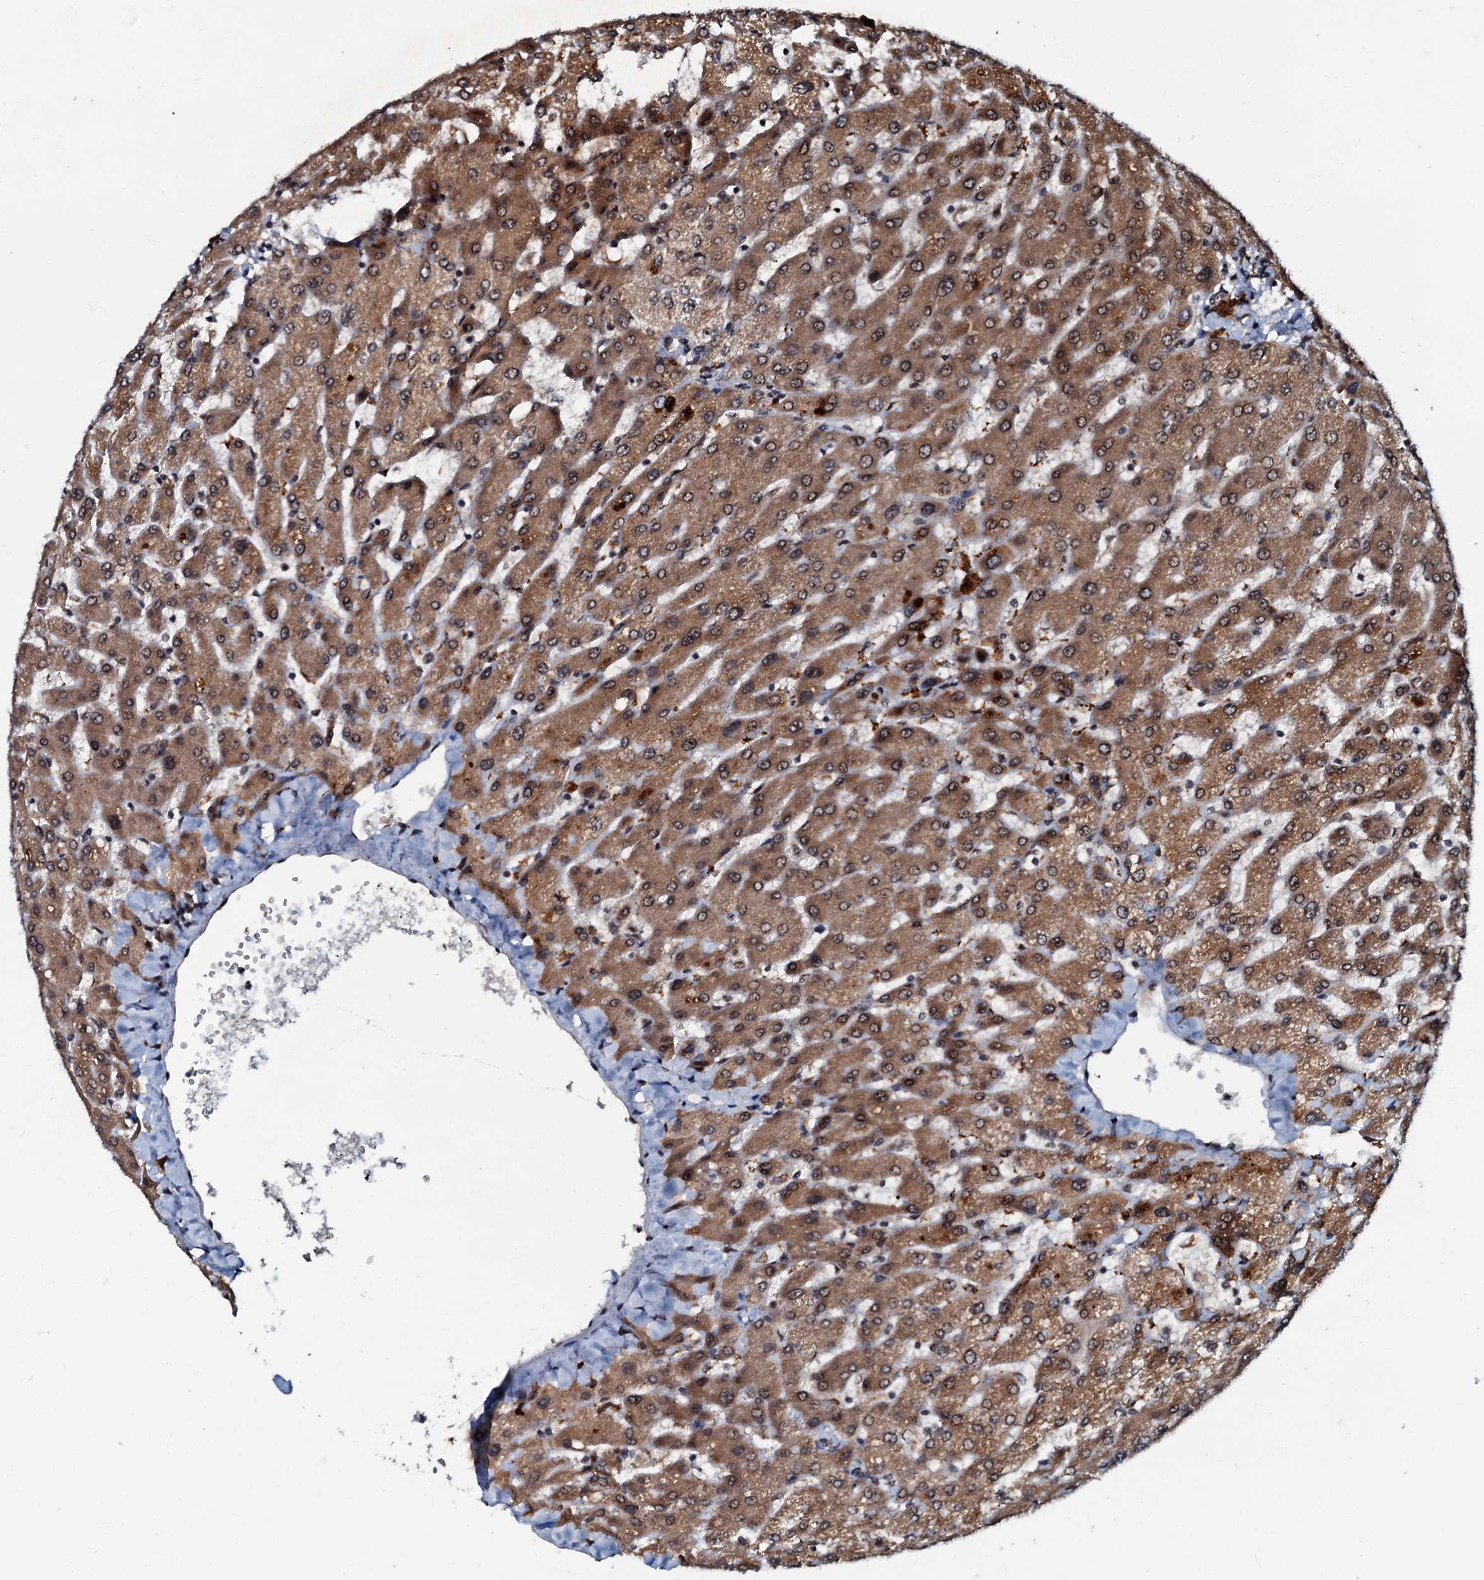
{"staining": {"intensity": "moderate", "quantity": ">75%", "location": "cytoplasmic/membranous,nuclear"}, "tissue": "liver", "cell_type": "Cholangiocytes", "image_type": "normal", "snomed": [{"axis": "morphology", "description": "Normal tissue, NOS"}, {"axis": "topography", "description": "Liver"}], "caption": "Immunohistochemical staining of benign liver displays medium levels of moderate cytoplasmic/membranous,nuclear staining in about >75% of cholangiocytes. (DAB IHC with brightfield microscopy, high magnification).", "gene": "C18orf32", "patient": {"sex": "male", "age": 55}}